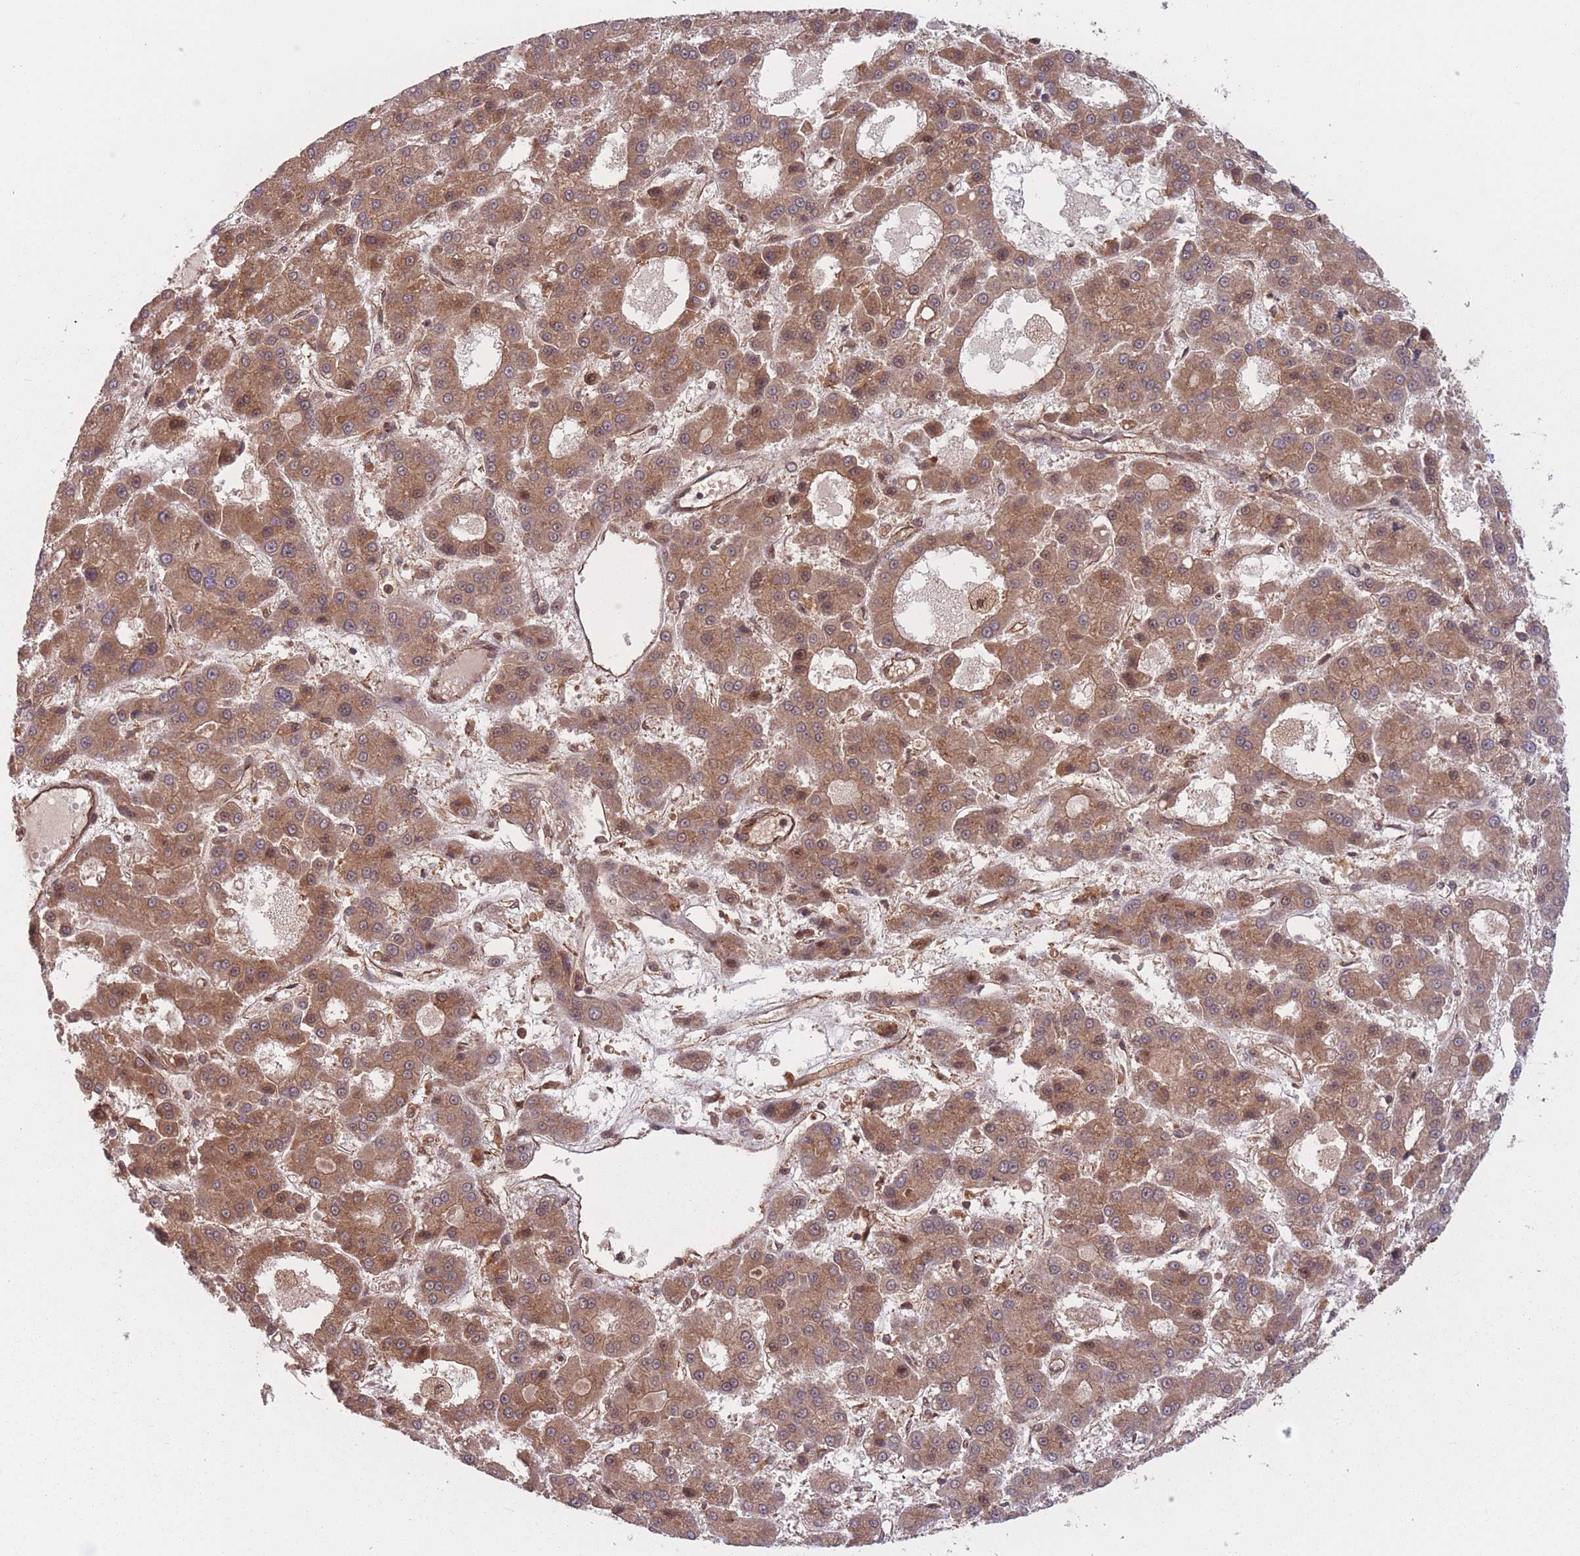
{"staining": {"intensity": "moderate", "quantity": ">75%", "location": "cytoplasmic/membranous"}, "tissue": "liver cancer", "cell_type": "Tumor cells", "image_type": "cancer", "snomed": [{"axis": "morphology", "description": "Carcinoma, Hepatocellular, NOS"}, {"axis": "topography", "description": "Liver"}], "caption": "Liver cancer (hepatocellular carcinoma) stained with a protein marker shows moderate staining in tumor cells.", "gene": "PODXL2", "patient": {"sex": "male", "age": 70}}